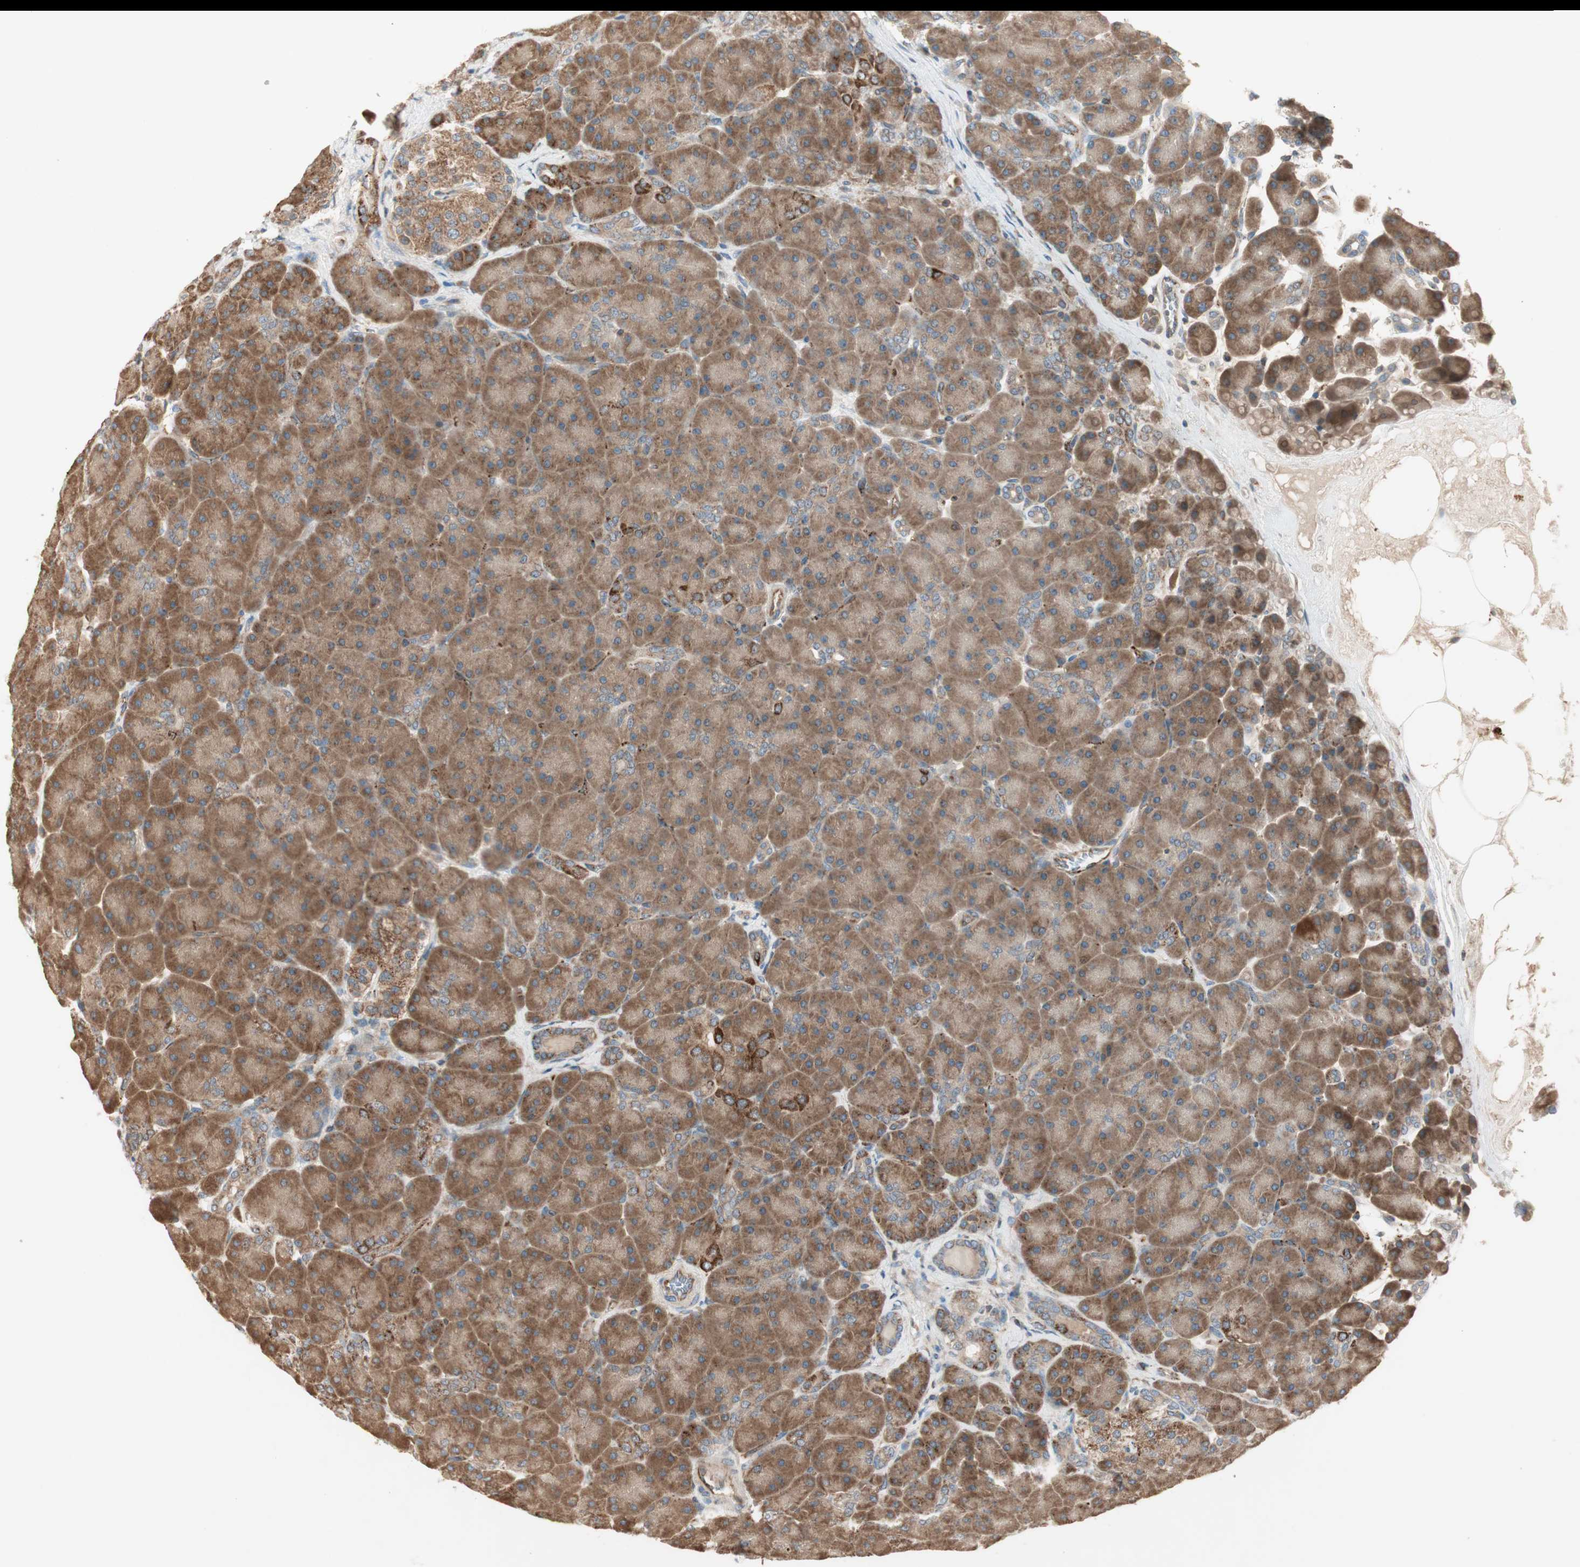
{"staining": {"intensity": "strong", "quantity": ">75%", "location": "cytoplasmic/membranous"}, "tissue": "pancreas", "cell_type": "Exocrine glandular cells", "image_type": "normal", "snomed": [{"axis": "morphology", "description": "Normal tissue, NOS"}, {"axis": "topography", "description": "Pancreas"}], "caption": "IHC image of benign pancreas stained for a protein (brown), which exhibits high levels of strong cytoplasmic/membranous expression in about >75% of exocrine glandular cells.", "gene": "CHADL", "patient": {"sex": "male", "age": 66}}